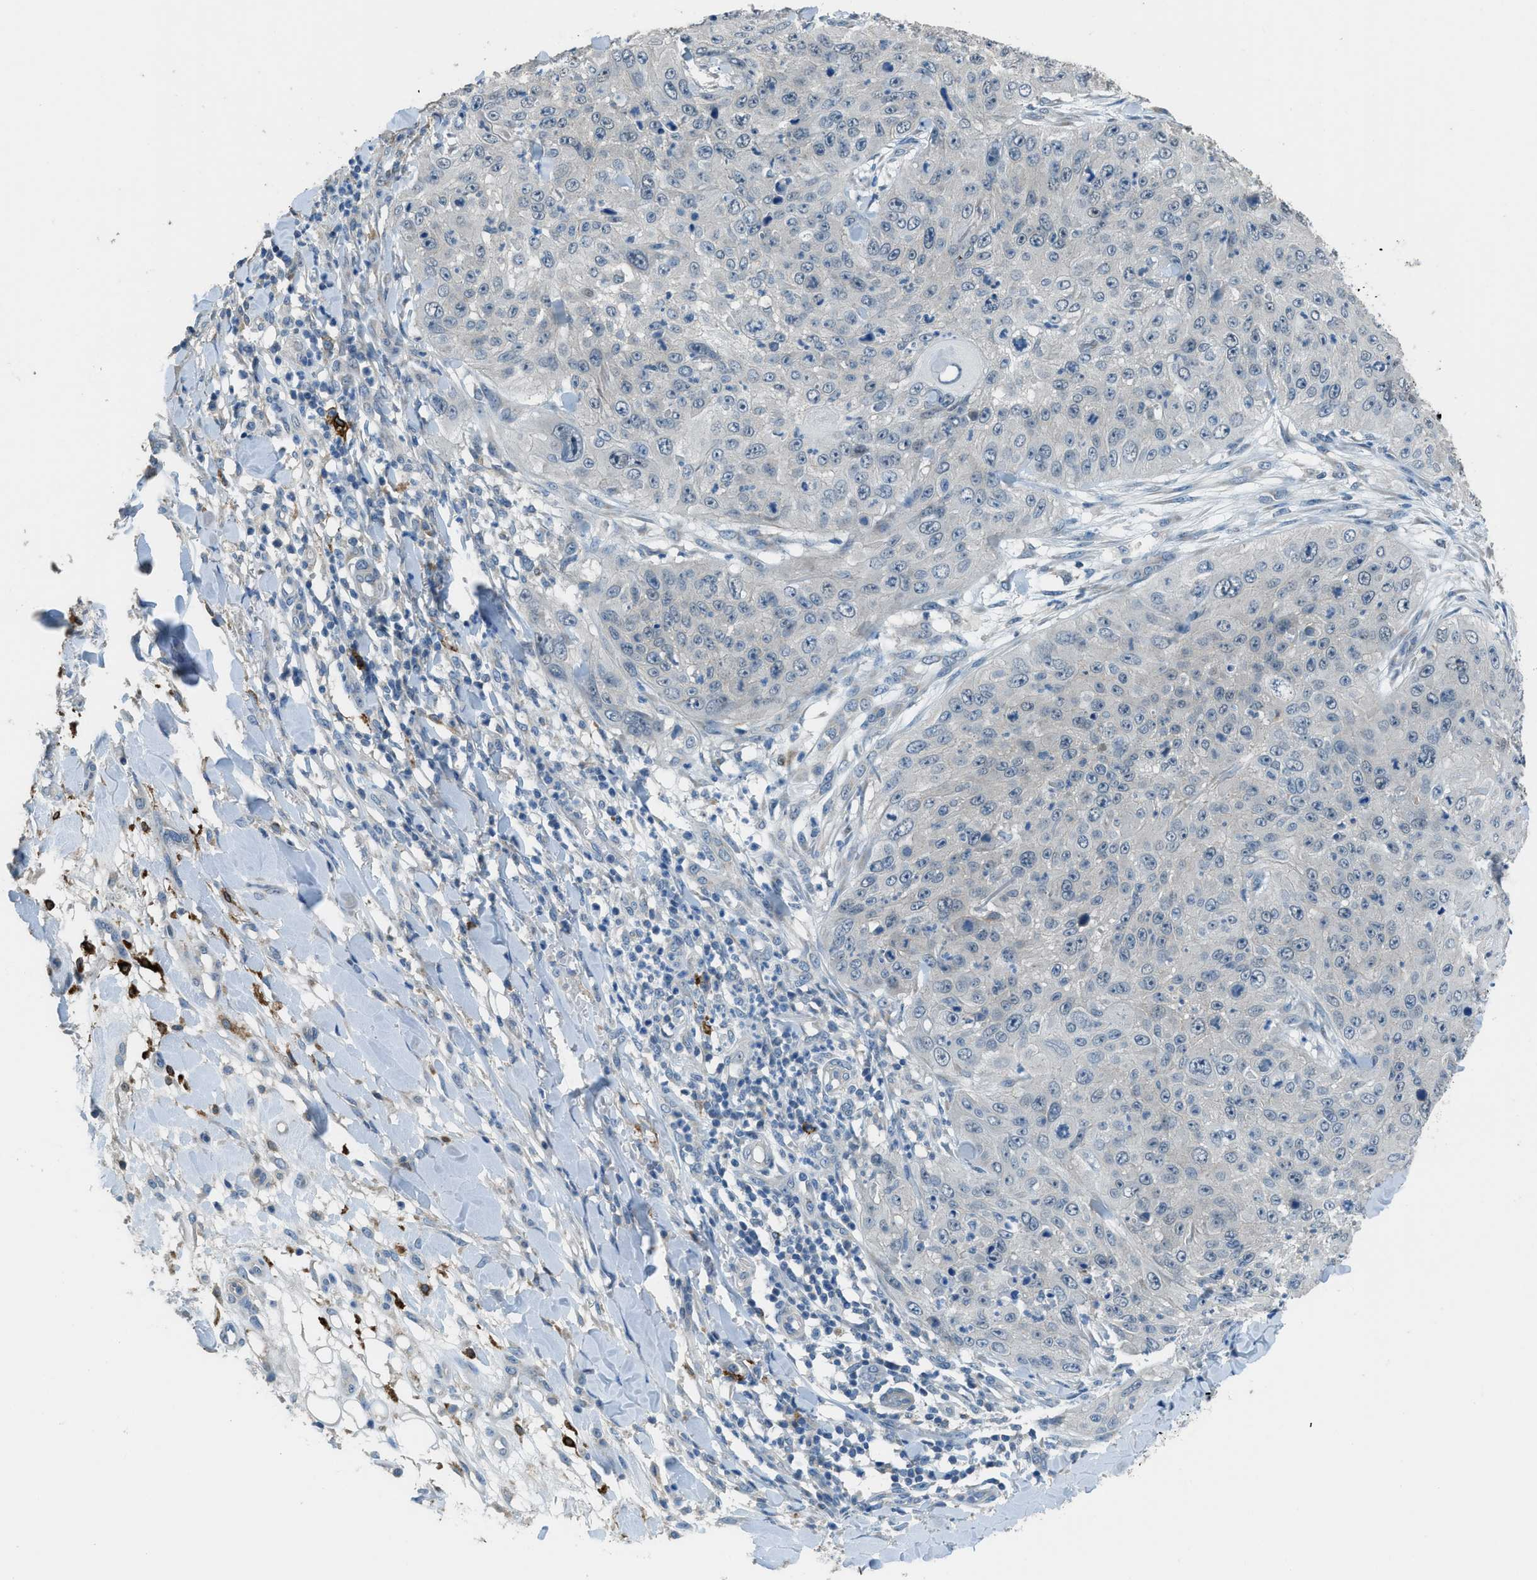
{"staining": {"intensity": "negative", "quantity": "none", "location": "none"}, "tissue": "skin cancer", "cell_type": "Tumor cells", "image_type": "cancer", "snomed": [{"axis": "morphology", "description": "Squamous cell carcinoma, NOS"}, {"axis": "topography", "description": "Skin"}], "caption": "High magnification brightfield microscopy of squamous cell carcinoma (skin) stained with DAB (brown) and counterstained with hematoxylin (blue): tumor cells show no significant expression.", "gene": "TIMD4", "patient": {"sex": "female", "age": 80}}